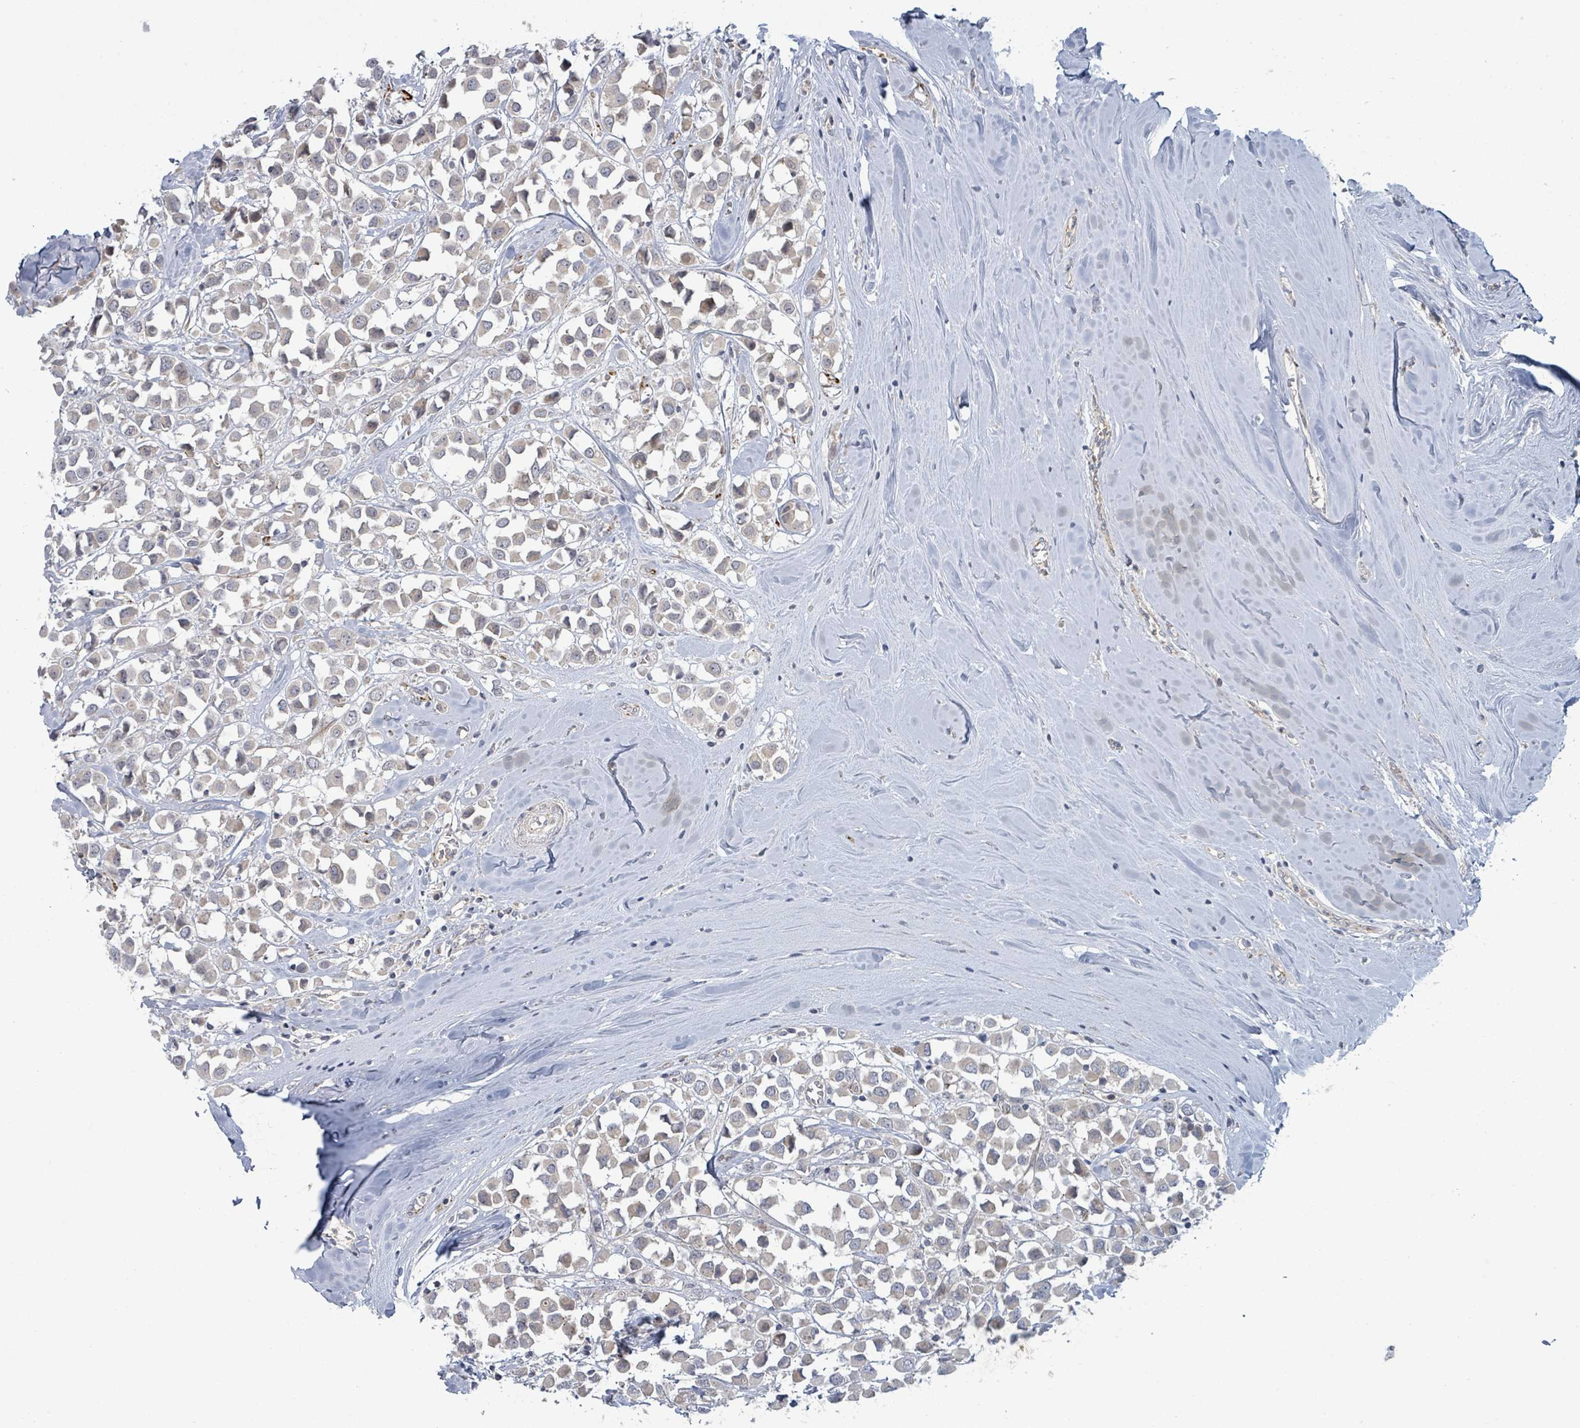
{"staining": {"intensity": "negative", "quantity": "none", "location": "none"}, "tissue": "breast cancer", "cell_type": "Tumor cells", "image_type": "cancer", "snomed": [{"axis": "morphology", "description": "Duct carcinoma"}, {"axis": "topography", "description": "Breast"}], "caption": "DAB immunohistochemical staining of human breast cancer displays no significant staining in tumor cells.", "gene": "COL5A3", "patient": {"sex": "female", "age": 61}}